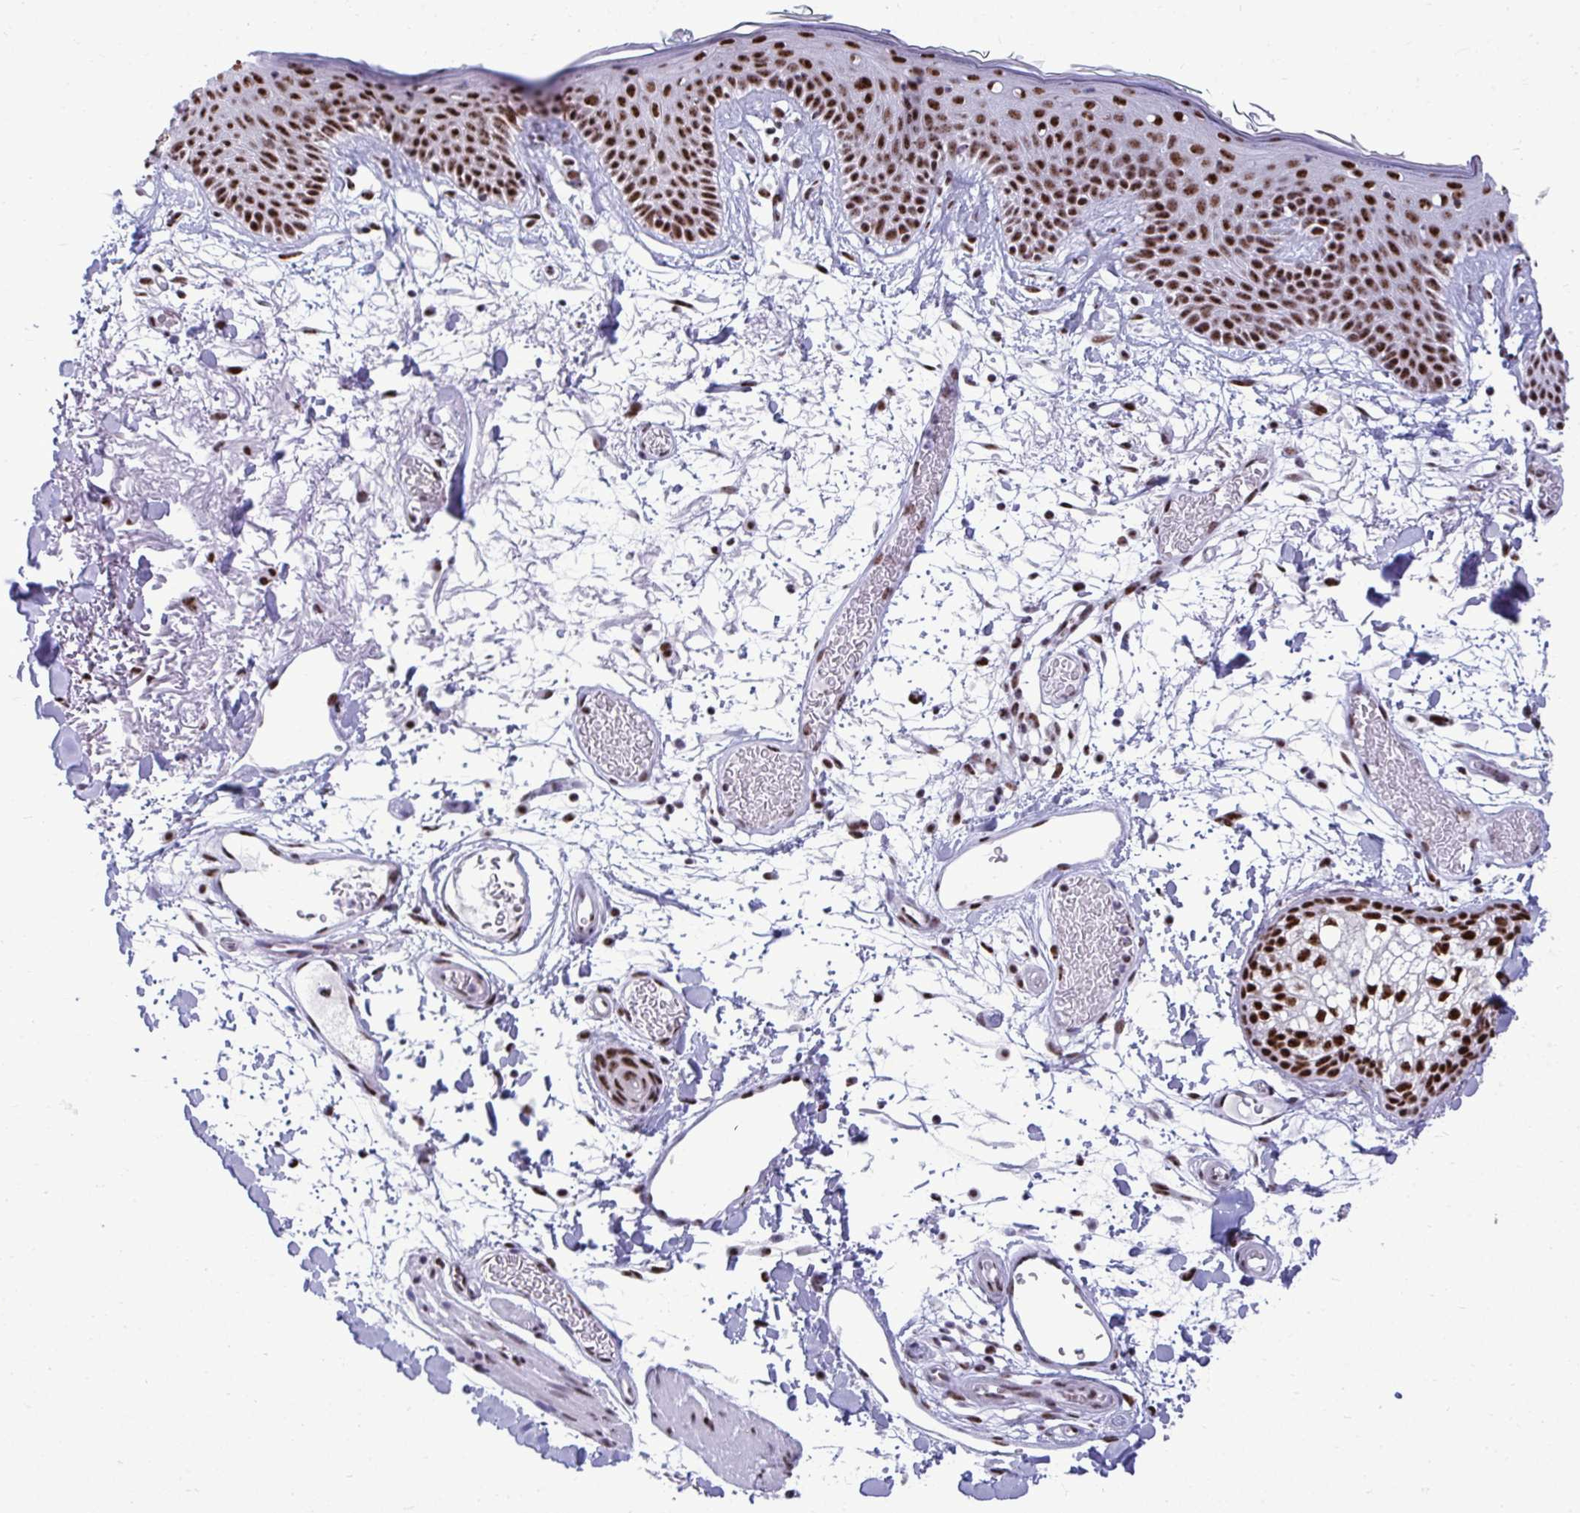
{"staining": {"intensity": "moderate", "quantity": ">75%", "location": "nuclear"}, "tissue": "skin", "cell_type": "Fibroblasts", "image_type": "normal", "snomed": [{"axis": "morphology", "description": "Normal tissue, NOS"}, {"axis": "topography", "description": "Skin"}], "caption": "About >75% of fibroblasts in unremarkable skin show moderate nuclear protein staining as visualized by brown immunohistochemical staining.", "gene": "PELP1", "patient": {"sex": "male", "age": 79}}